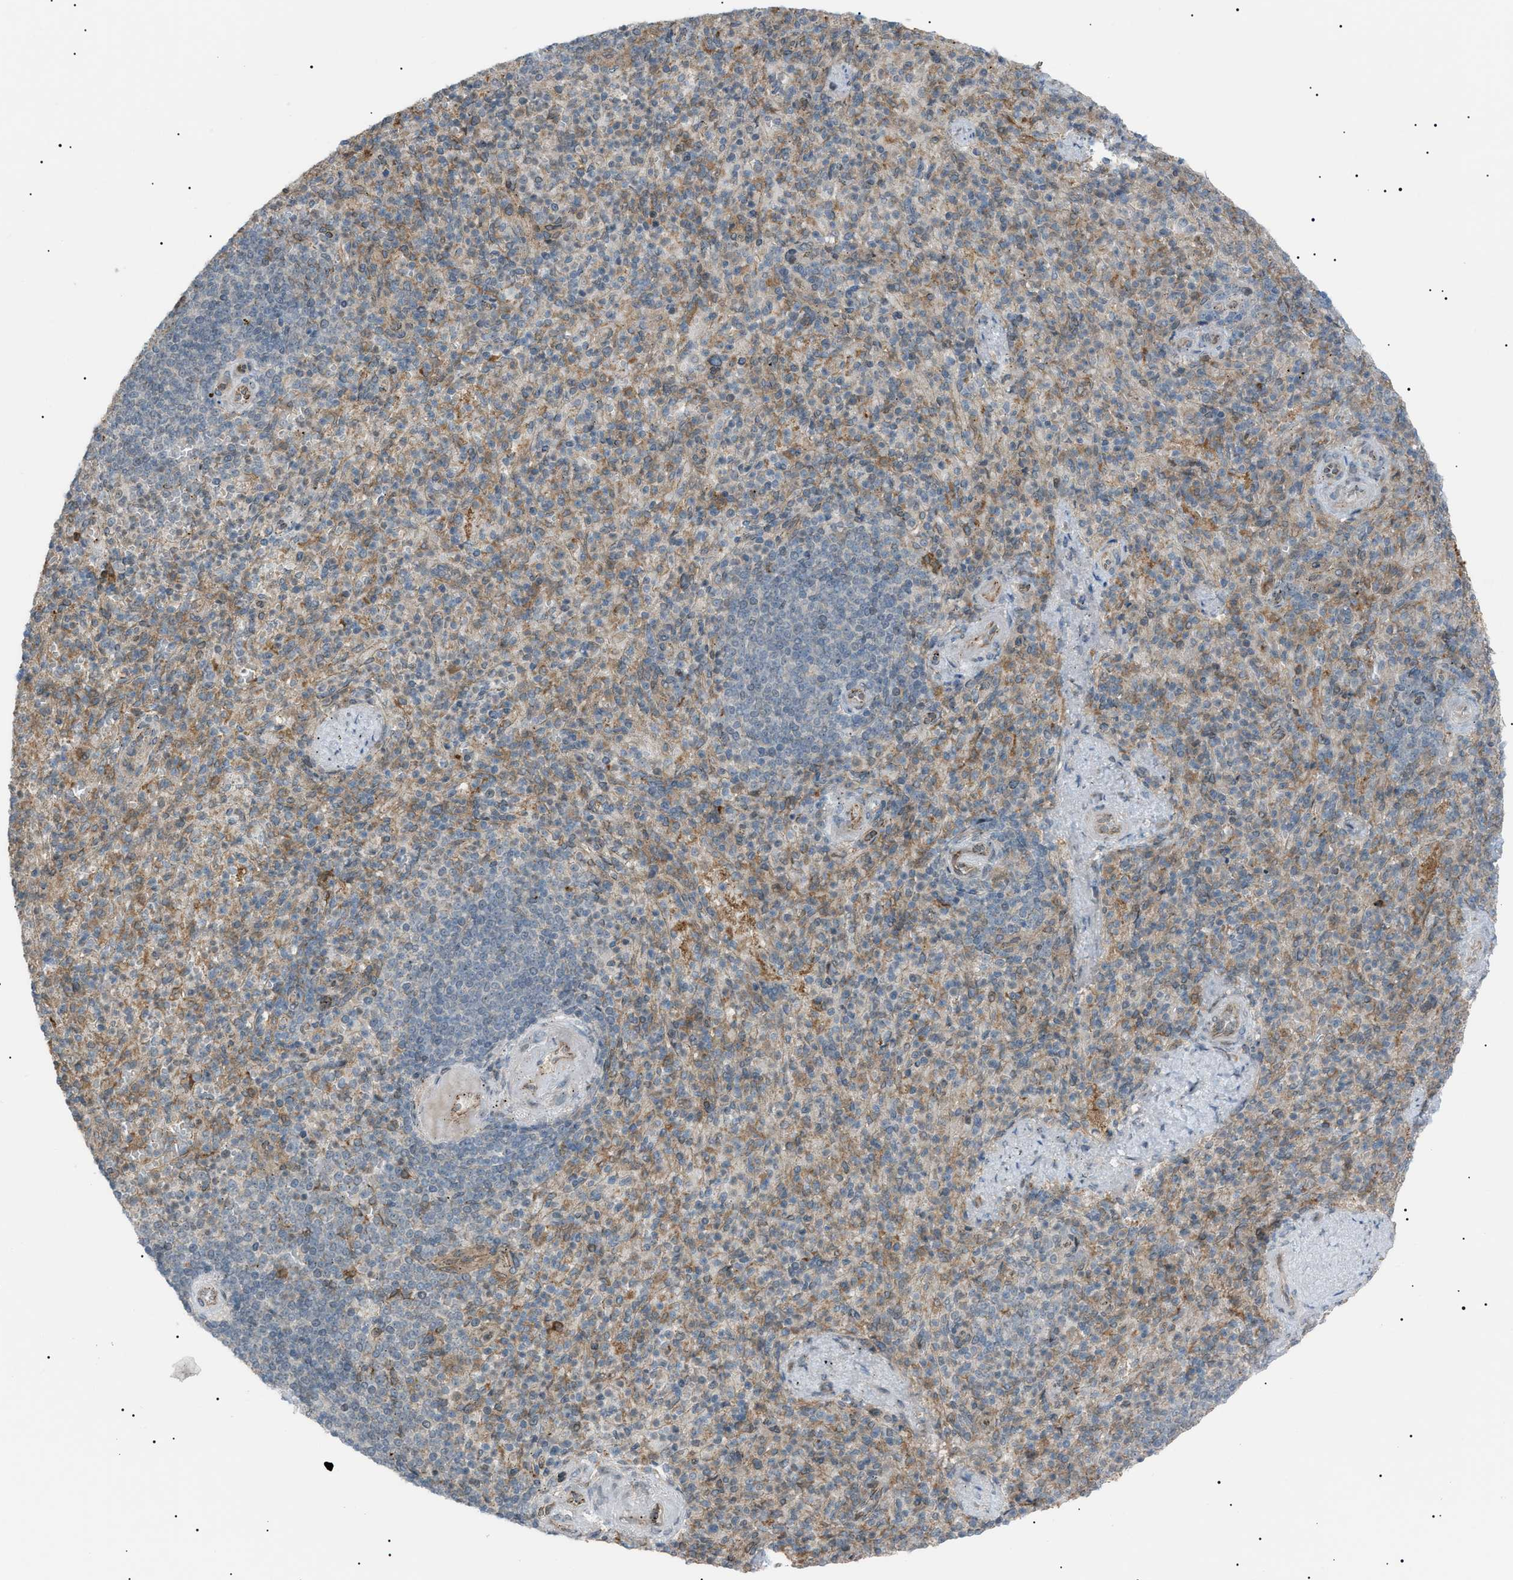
{"staining": {"intensity": "weak", "quantity": ">75%", "location": "cytoplasmic/membranous"}, "tissue": "spleen", "cell_type": "Cells in red pulp", "image_type": "normal", "snomed": [{"axis": "morphology", "description": "Normal tissue, NOS"}, {"axis": "topography", "description": "Spleen"}], "caption": "Immunohistochemistry (IHC) image of benign spleen stained for a protein (brown), which displays low levels of weak cytoplasmic/membranous expression in approximately >75% of cells in red pulp.", "gene": "LPIN2", "patient": {"sex": "female", "age": 74}}